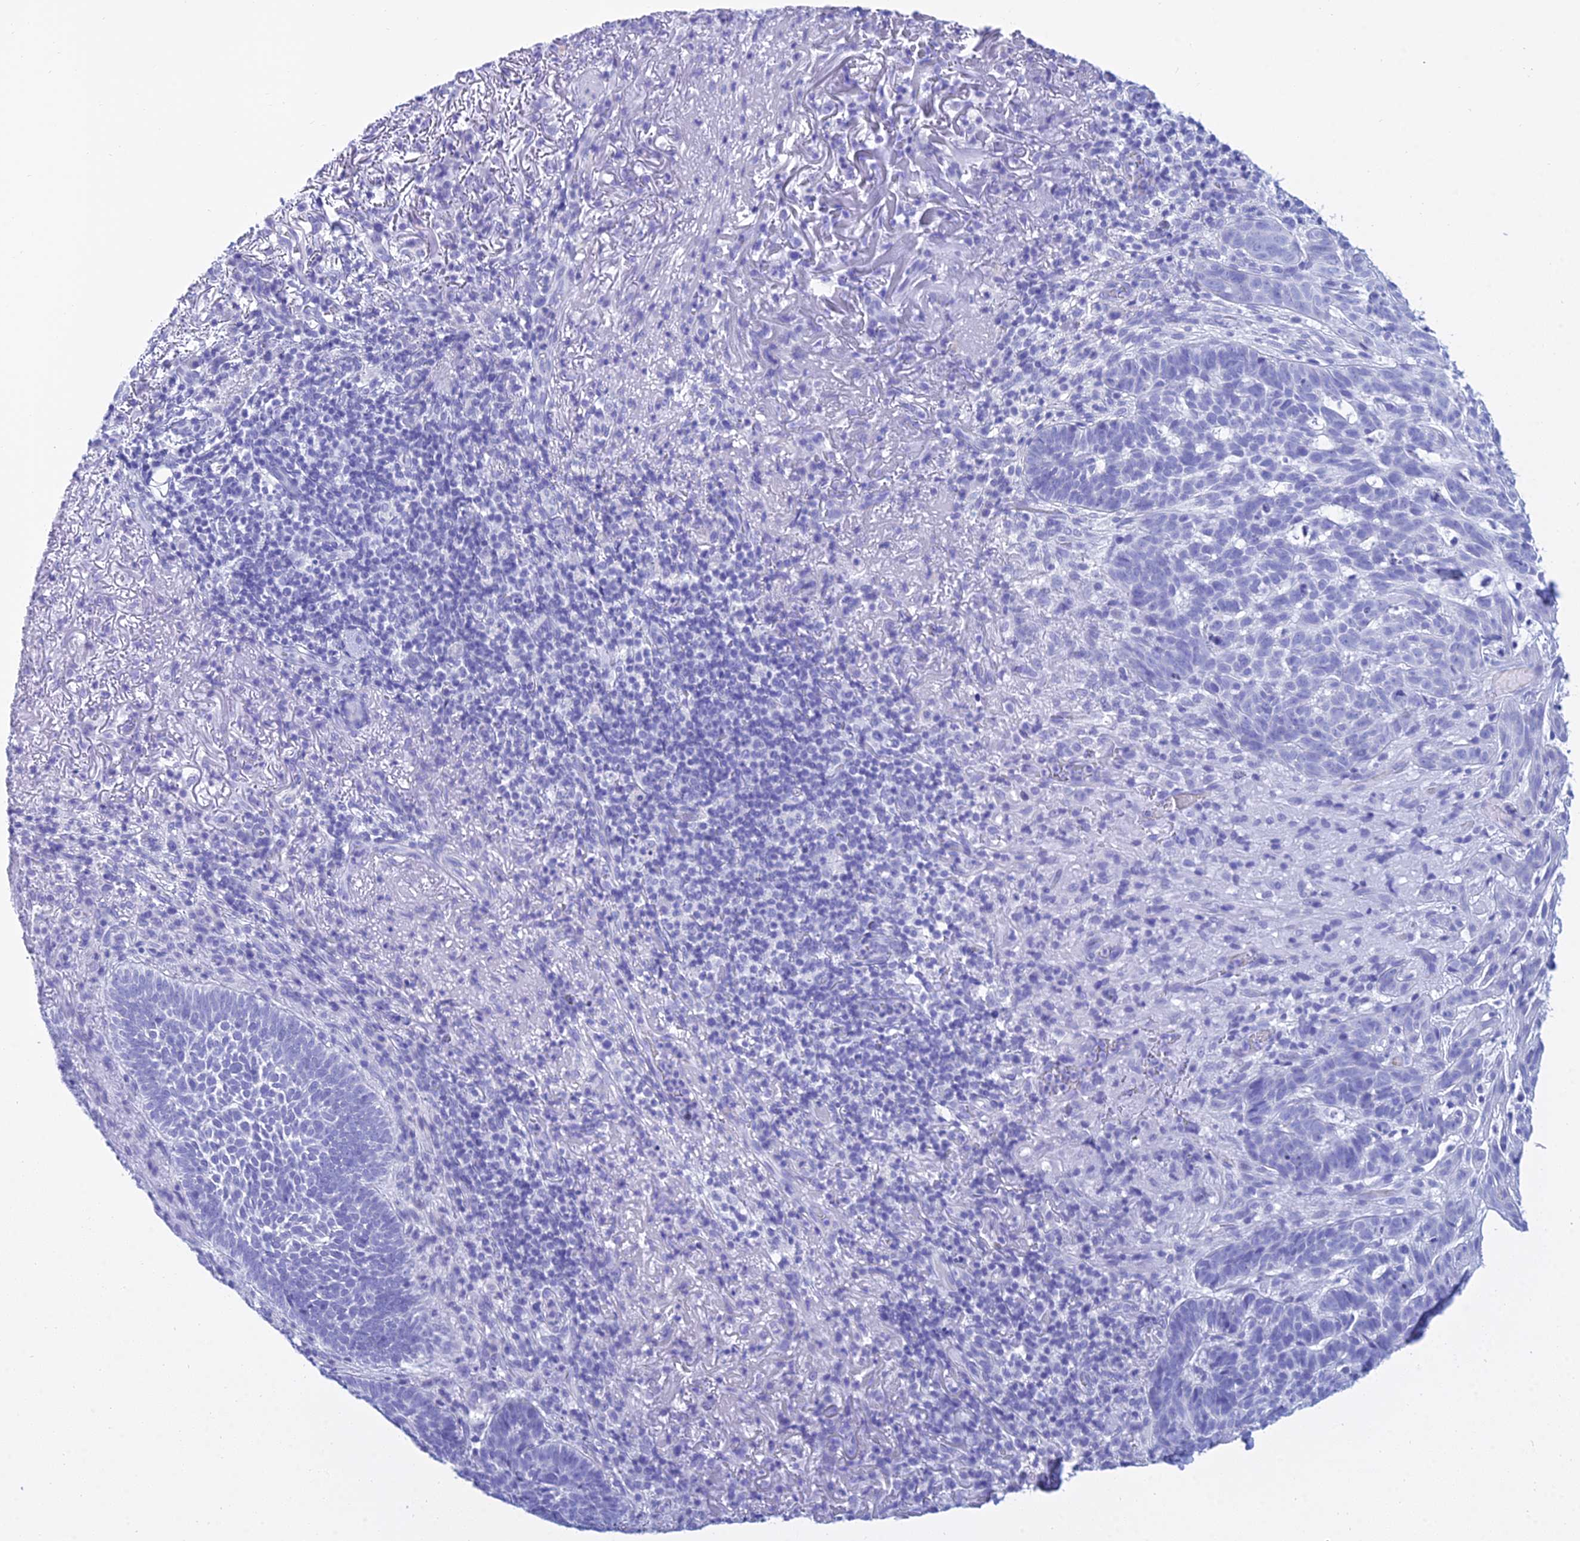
{"staining": {"intensity": "negative", "quantity": "none", "location": "none"}, "tissue": "skin cancer", "cell_type": "Tumor cells", "image_type": "cancer", "snomed": [{"axis": "morphology", "description": "Basal cell carcinoma"}, {"axis": "topography", "description": "Skin"}], "caption": "A high-resolution image shows IHC staining of skin basal cell carcinoma, which reveals no significant positivity in tumor cells. (DAB (3,3'-diaminobenzidine) IHC, high magnification).", "gene": "PATE4", "patient": {"sex": "female", "age": 78}}